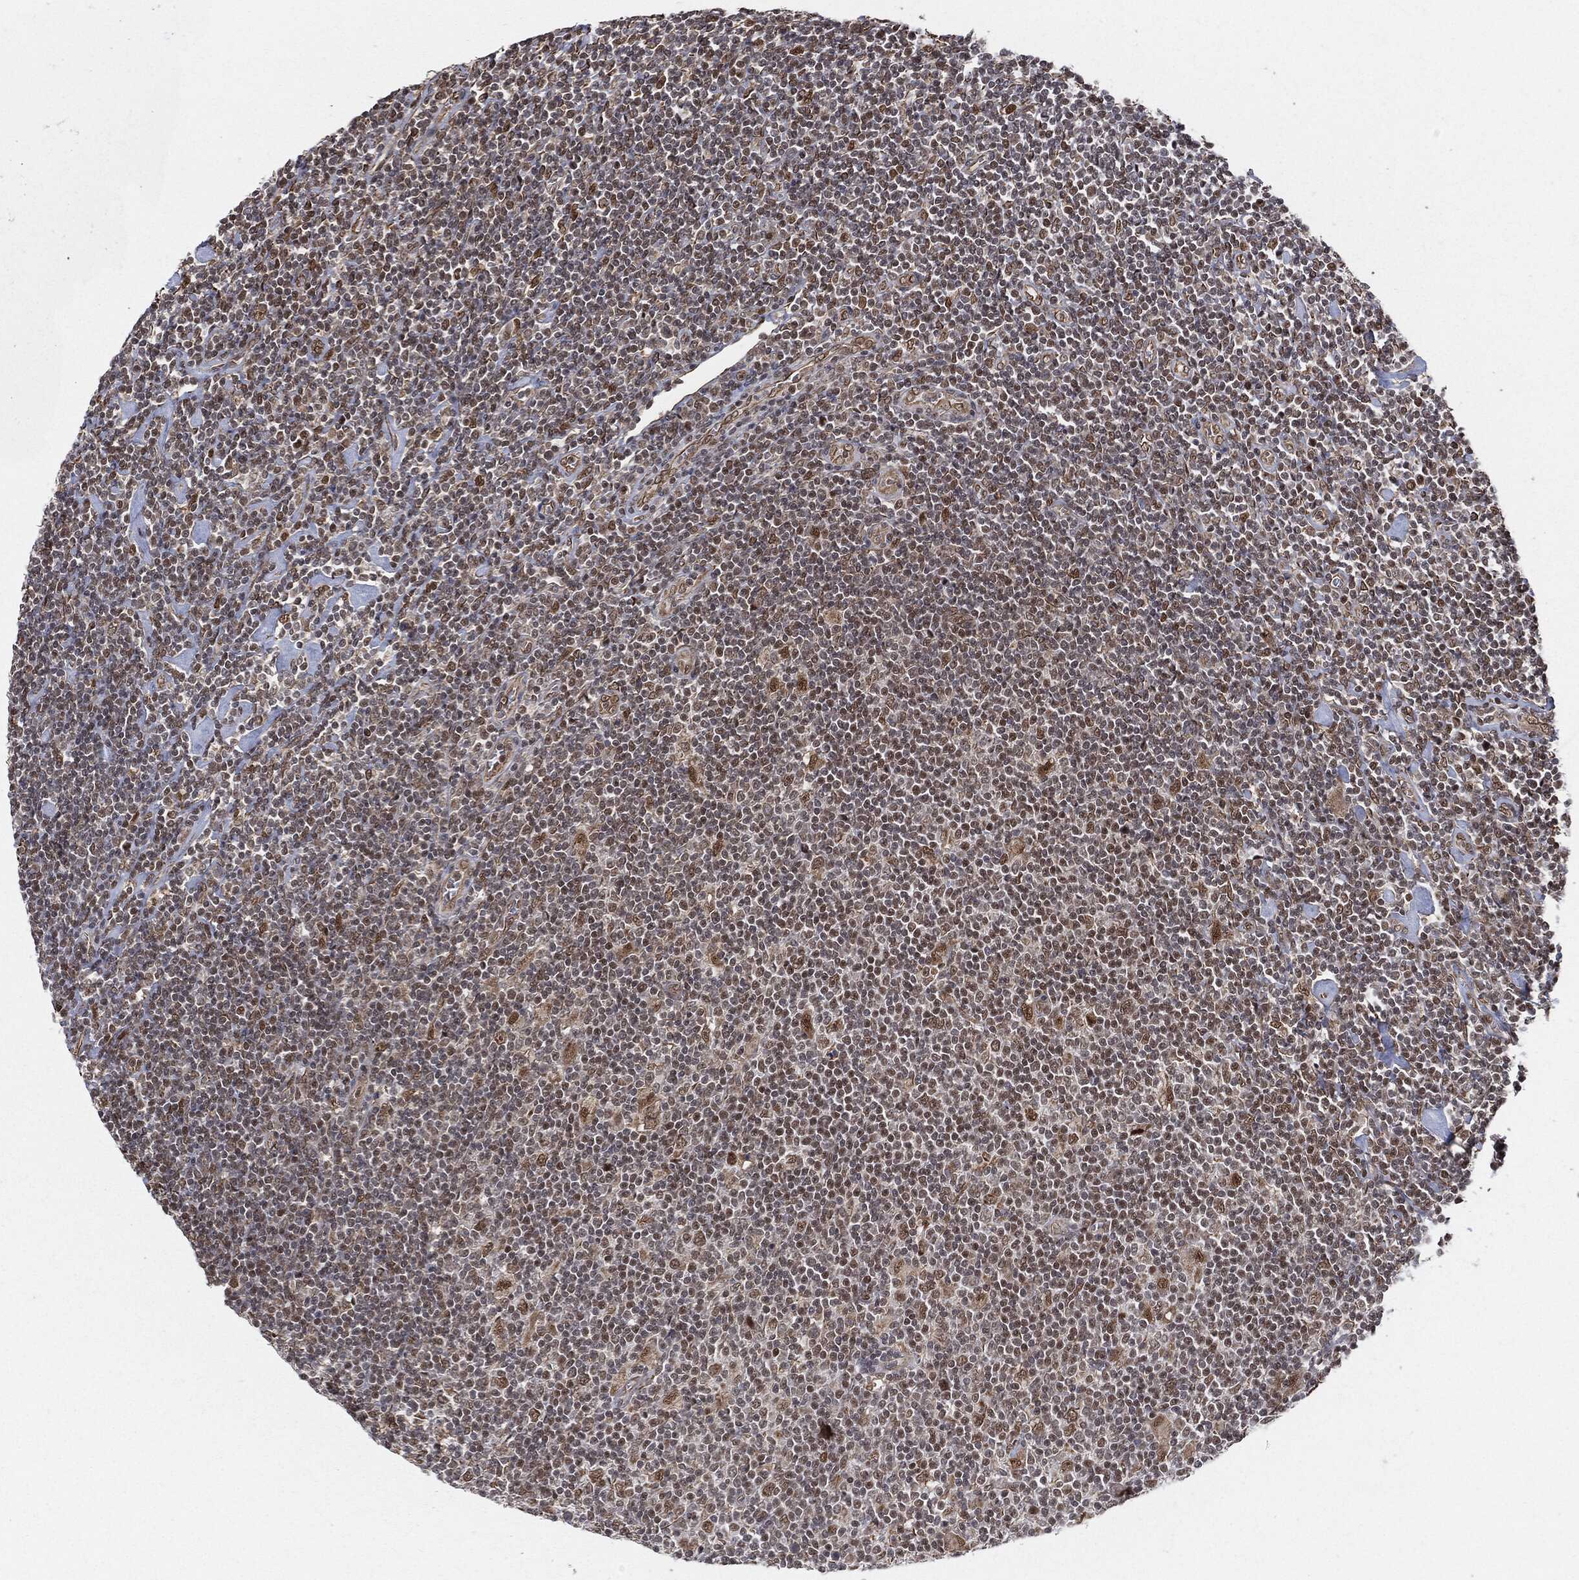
{"staining": {"intensity": "weak", "quantity": "<25%", "location": "cytoplasmic/membranous,nuclear"}, "tissue": "lymphoma", "cell_type": "Tumor cells", "image_type": "cancer", "snomed": [{"axis": "morphology", "description": "Hodgkin's disease, NOS"}, {"axis": "topography", "description": "Lymph node"}], "caption": "High magnification brightfield microscopy of lymphoma stained with DAB (3,3'-diaminobenzidine) (brown) and counterstained with hematoxylin (blue): tumor cells show no significant staining.", "gene": "TP53RK", "patient": {"sex": "male", "age": 40}}